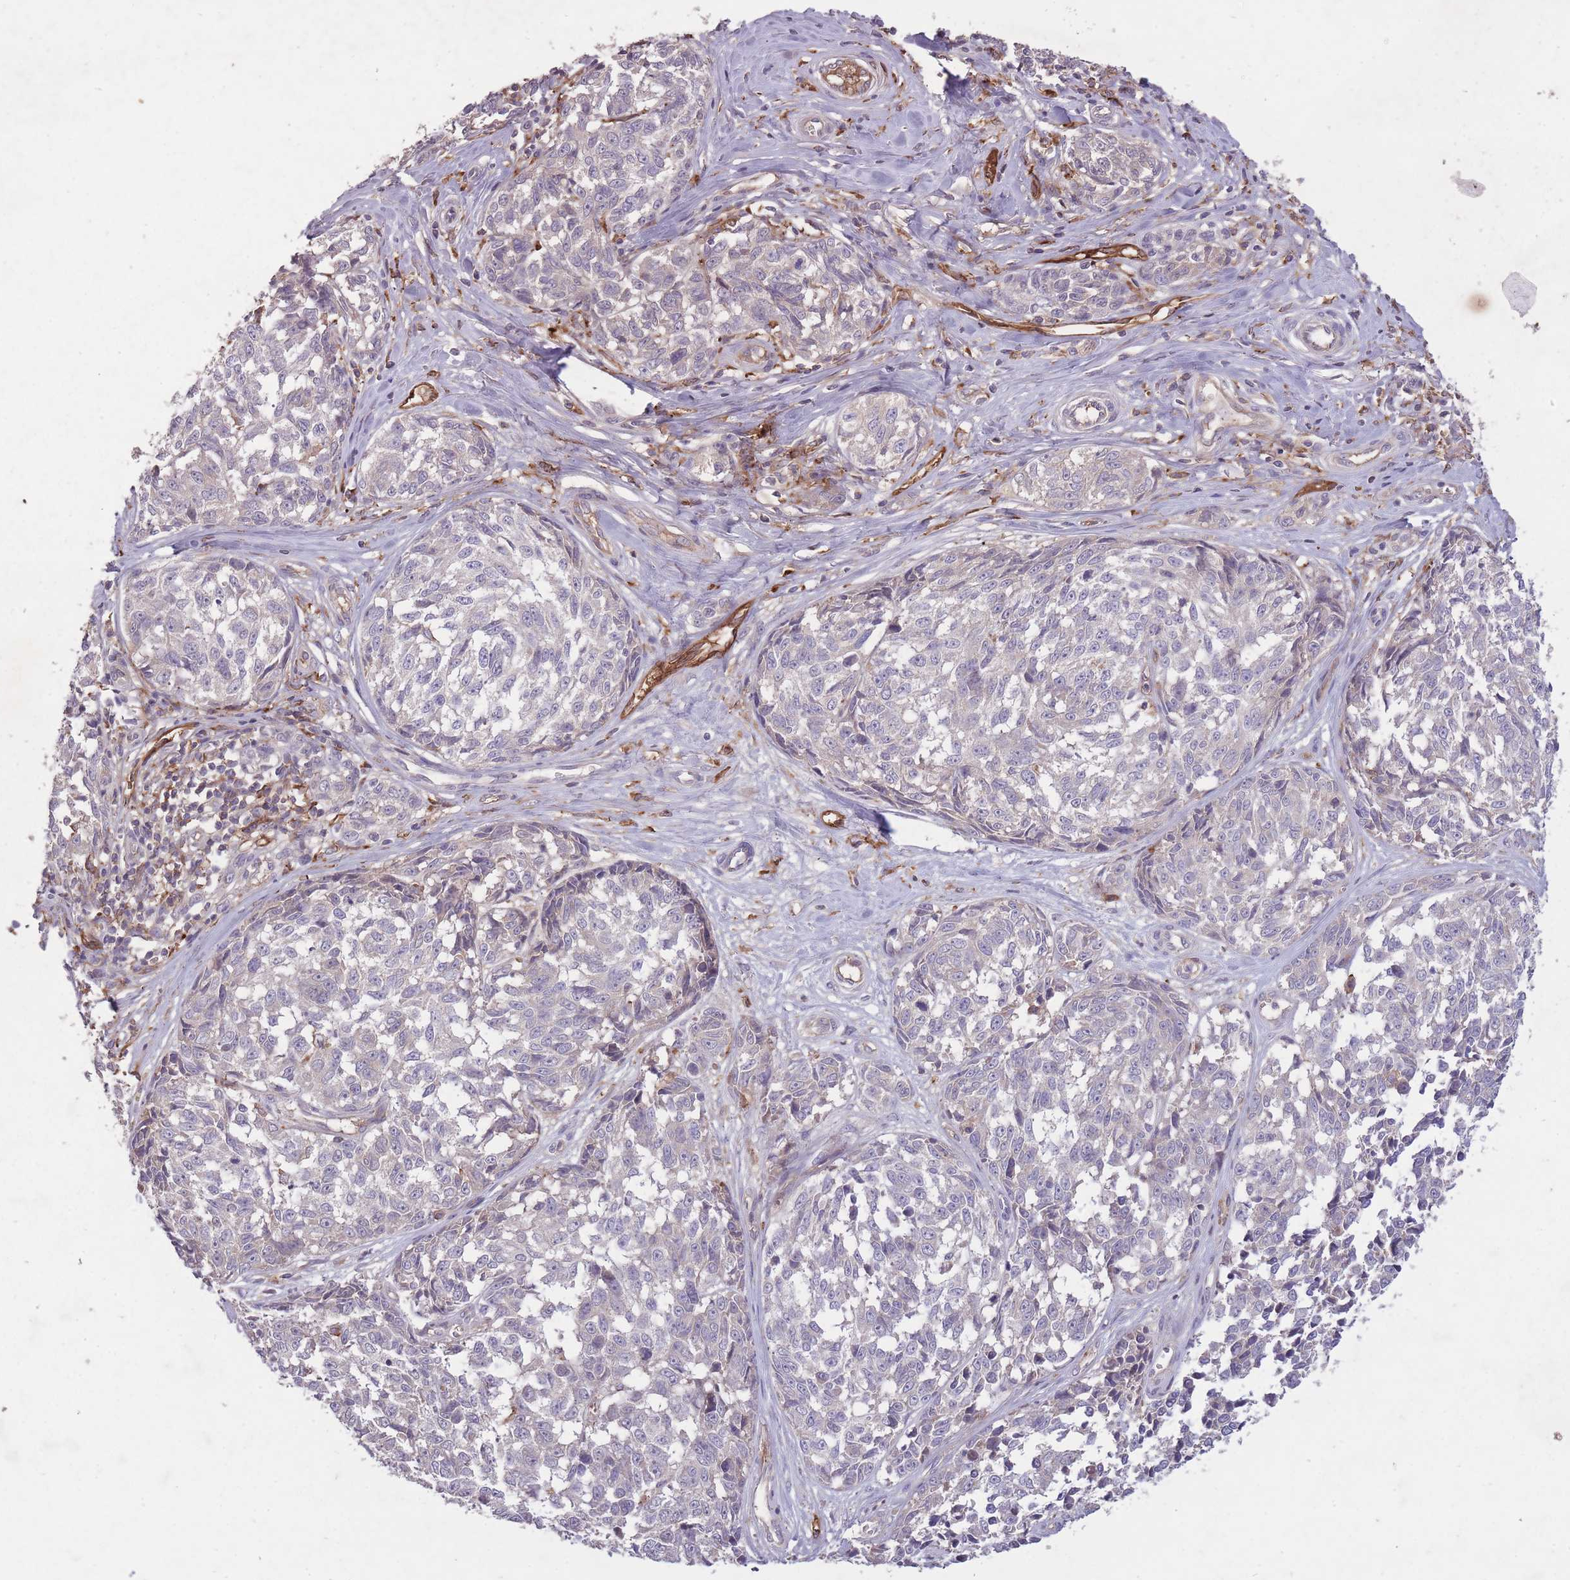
{"staining": {"intensity": "negative", "quantity": "none", "location": "none"}, "tissue": "melanoma", "cell_type": "Tumor cells", "image_type": "cancer", "snomed": [{"axis": "morphology", "description": "Normal tissue, NOS"}, {"axis": "morphology", "description": "Malignant melanoma, NOS"}, {"axis": "topography", "description": "Skin"}], "caption": "This is an immunohistochemistry (IHC) photomicrograph of malignant melanoma. There is no staining in tumor cells.", "gene": "OR2V2", "patient": {"sex": "female", "age": 64}}